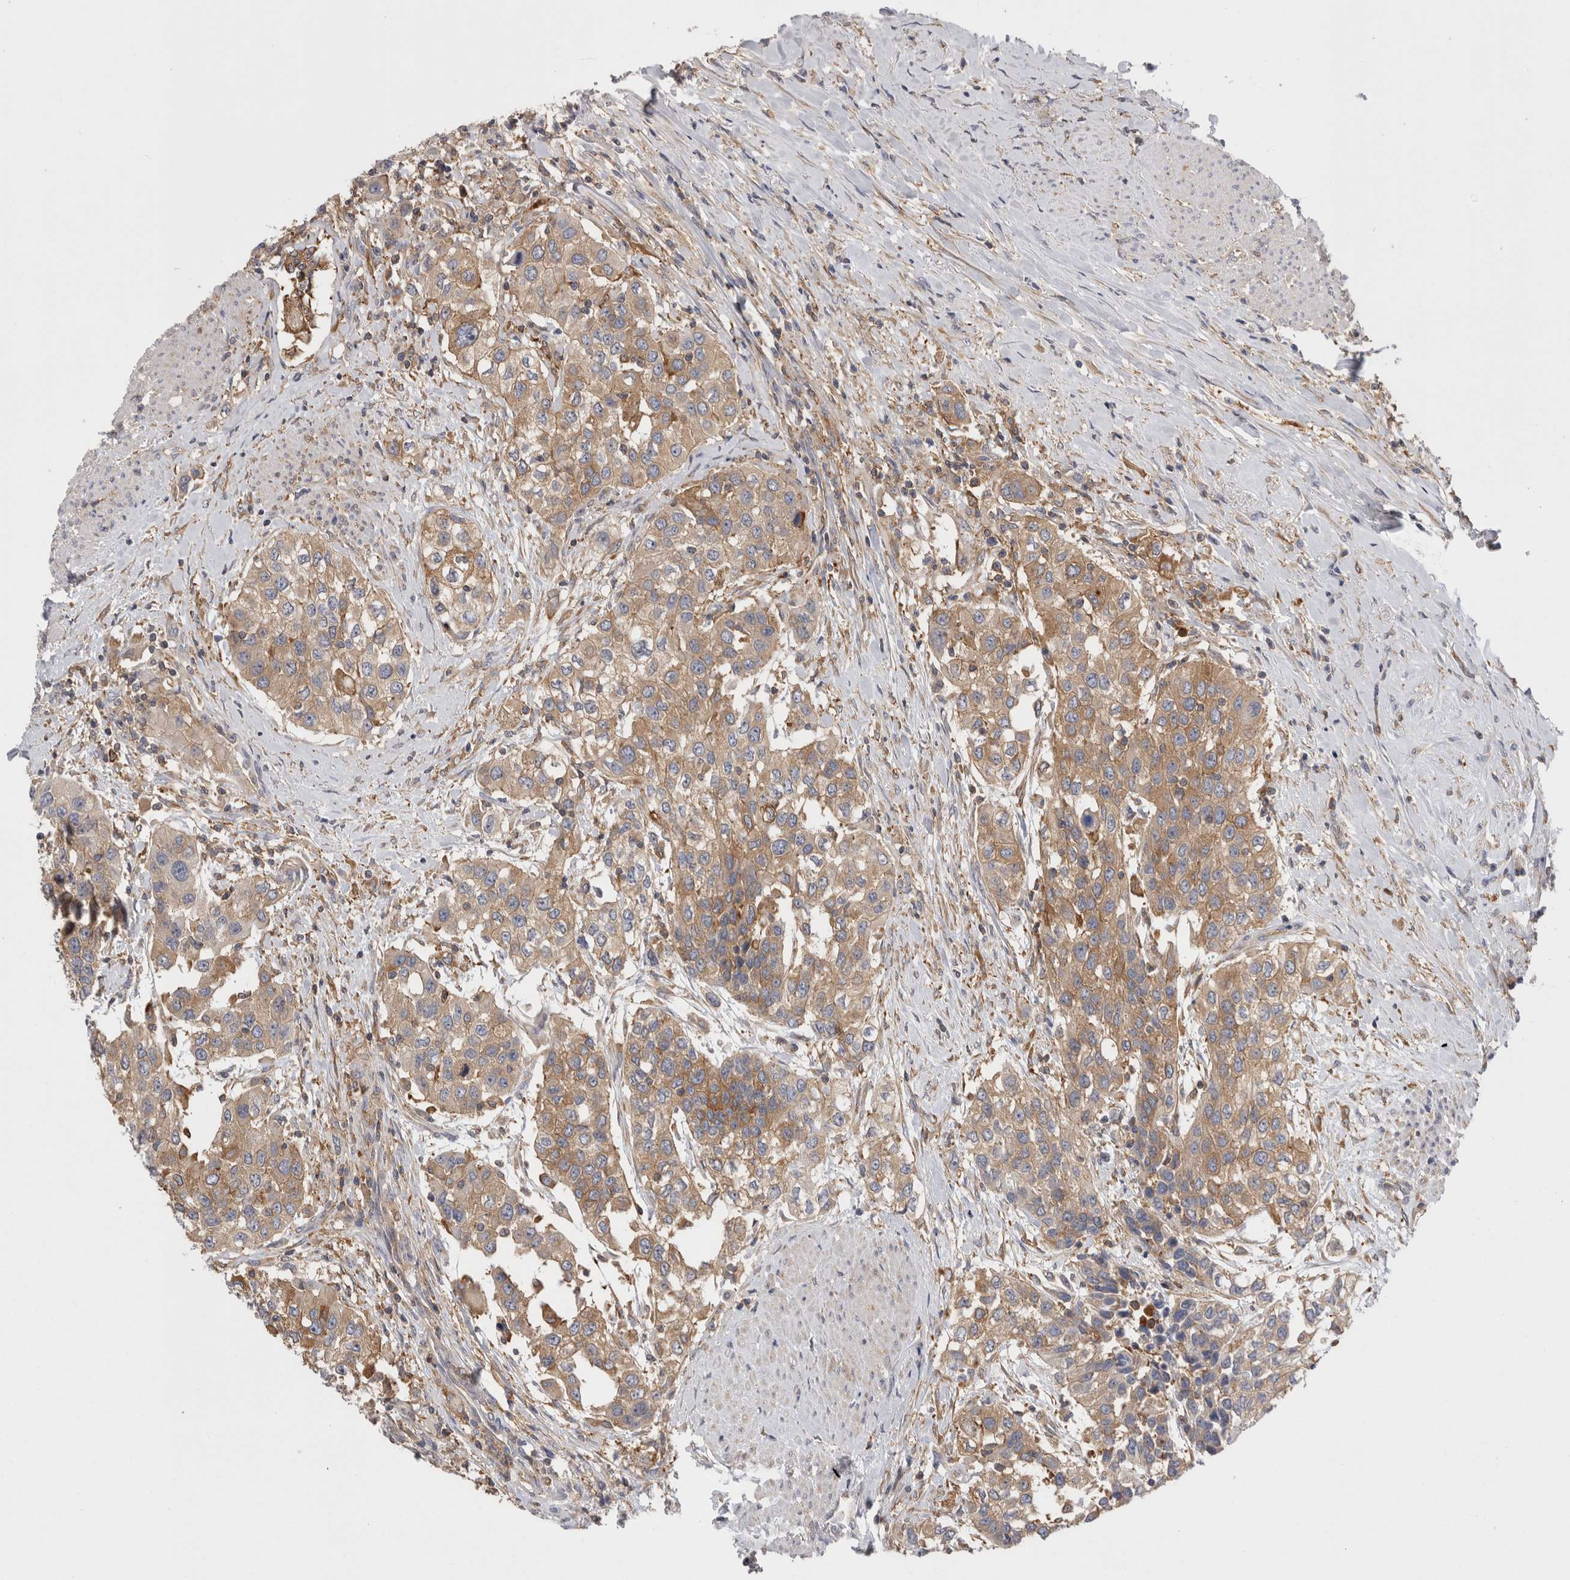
{"staining": {"intensity": "moderate", "quantity": ">75%", "location": "cytoplasmic/membranous"}, "tissue": "urothelial cancer", "cell_type": "Tumor cells", "image_type": "cancer", "snomed": [{"axis": "morphology", "description": "Urothelial carcinoma, High grade"}, {"axis": "topography", "description": "Urinary bladder"}], "caption": "High-grade urothelial carcinoma stained with a protein marker displays moderate staining in tumor cells.", "gene": "RAB11FIP1", "patient": {"sex": "female", "age": 80}}